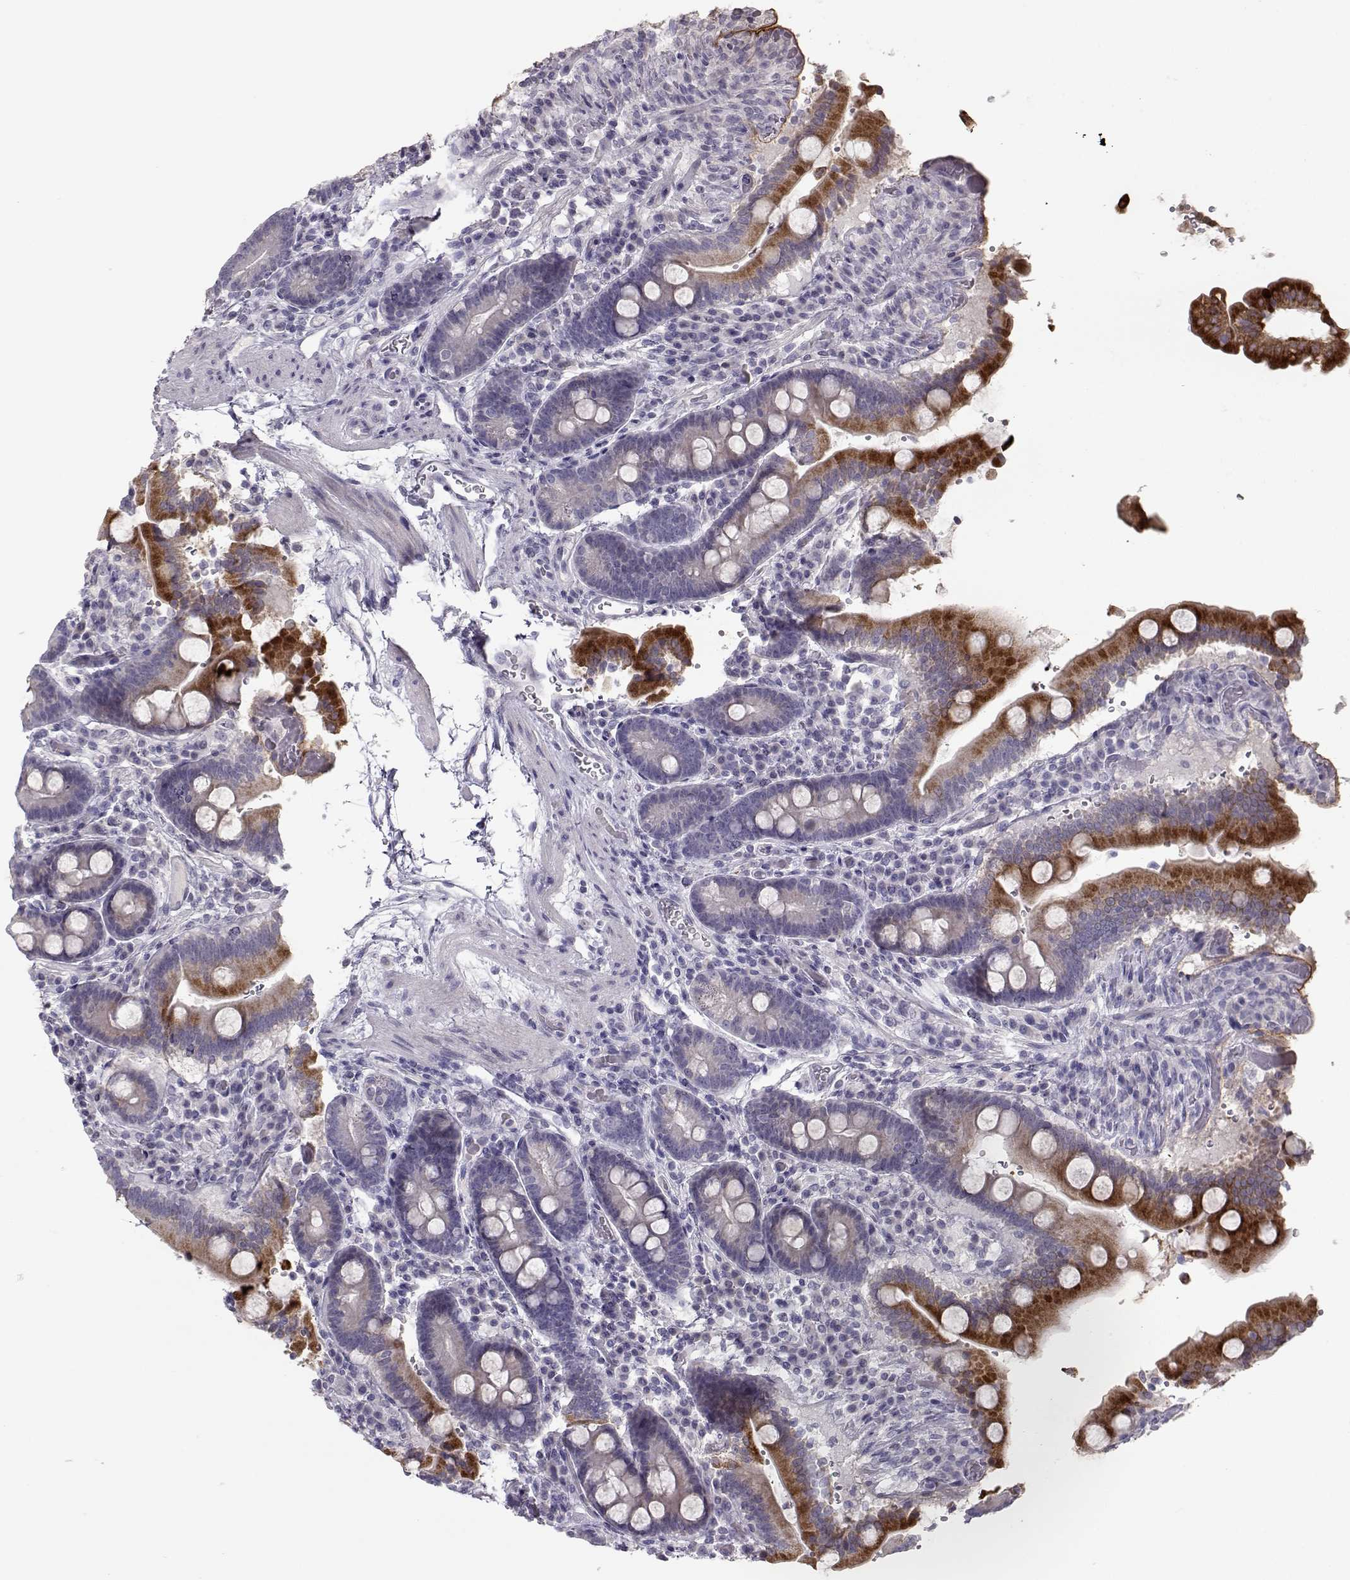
{"staining": {"intensity": "strong", "quantity": "25%-75%", "location": "cytoplasmic/membranous"}, "tissue": "duodenum", "cell_type": "Glandular cells", "image_type": "normal", "snomed": [{"axis": "morphology", "description": "Normal tissue, NOS"}, {"axis": "topography", "description": "Duodenum"}], "caption": "There is high levels of strong cytoplasmic/membranous expression in glandular cells of normal duodenum, as demonstrated by immunohistochemical staining (brown color).", "gene": "LAMB3", "patient": {"sex": "female", "age": 62}}